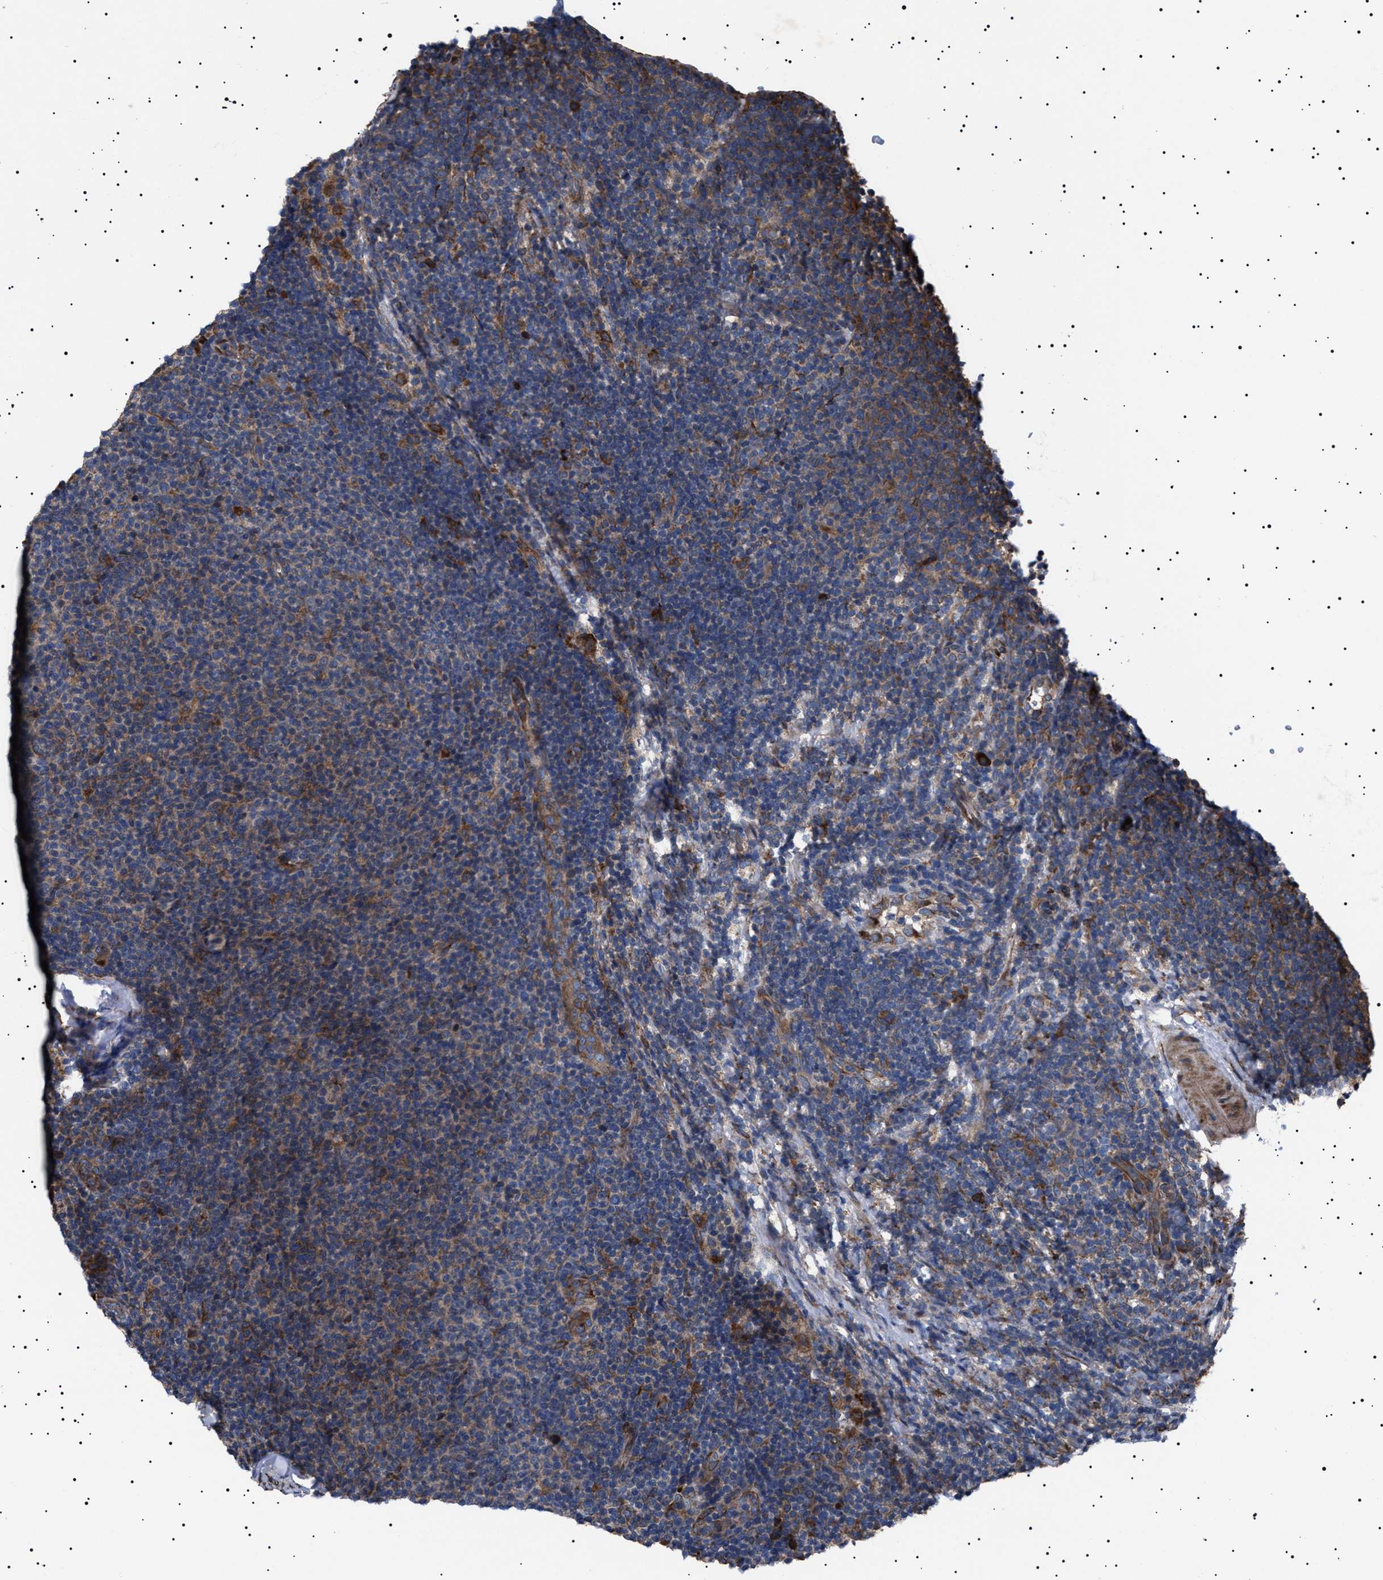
{"staining": {"intensity": "moderate", "quantity": "25%-75%", "location": "cytoplasmic/membranous"}, "tissue": "lymphoma", "cell_type": "Tumor cells", "image_type": "cancer", "snomed": [{"axis": "morphology", "description": "Malignant lymphoma, non-Hodgkin's type, Low grade"}, {"axis": "topography", "description": "Lymph node"}], "caption": "Immunohistochemistry (IHC) (DAB (3,3'-diaminobenzidine)) staining of human lymphoma displays moderate cytoplasmic/membranous protein positivity in approximately 25%-75% of tumor cells.", "gene": "TOP1MT", "patient": {"sex": "male", "age": 66}}